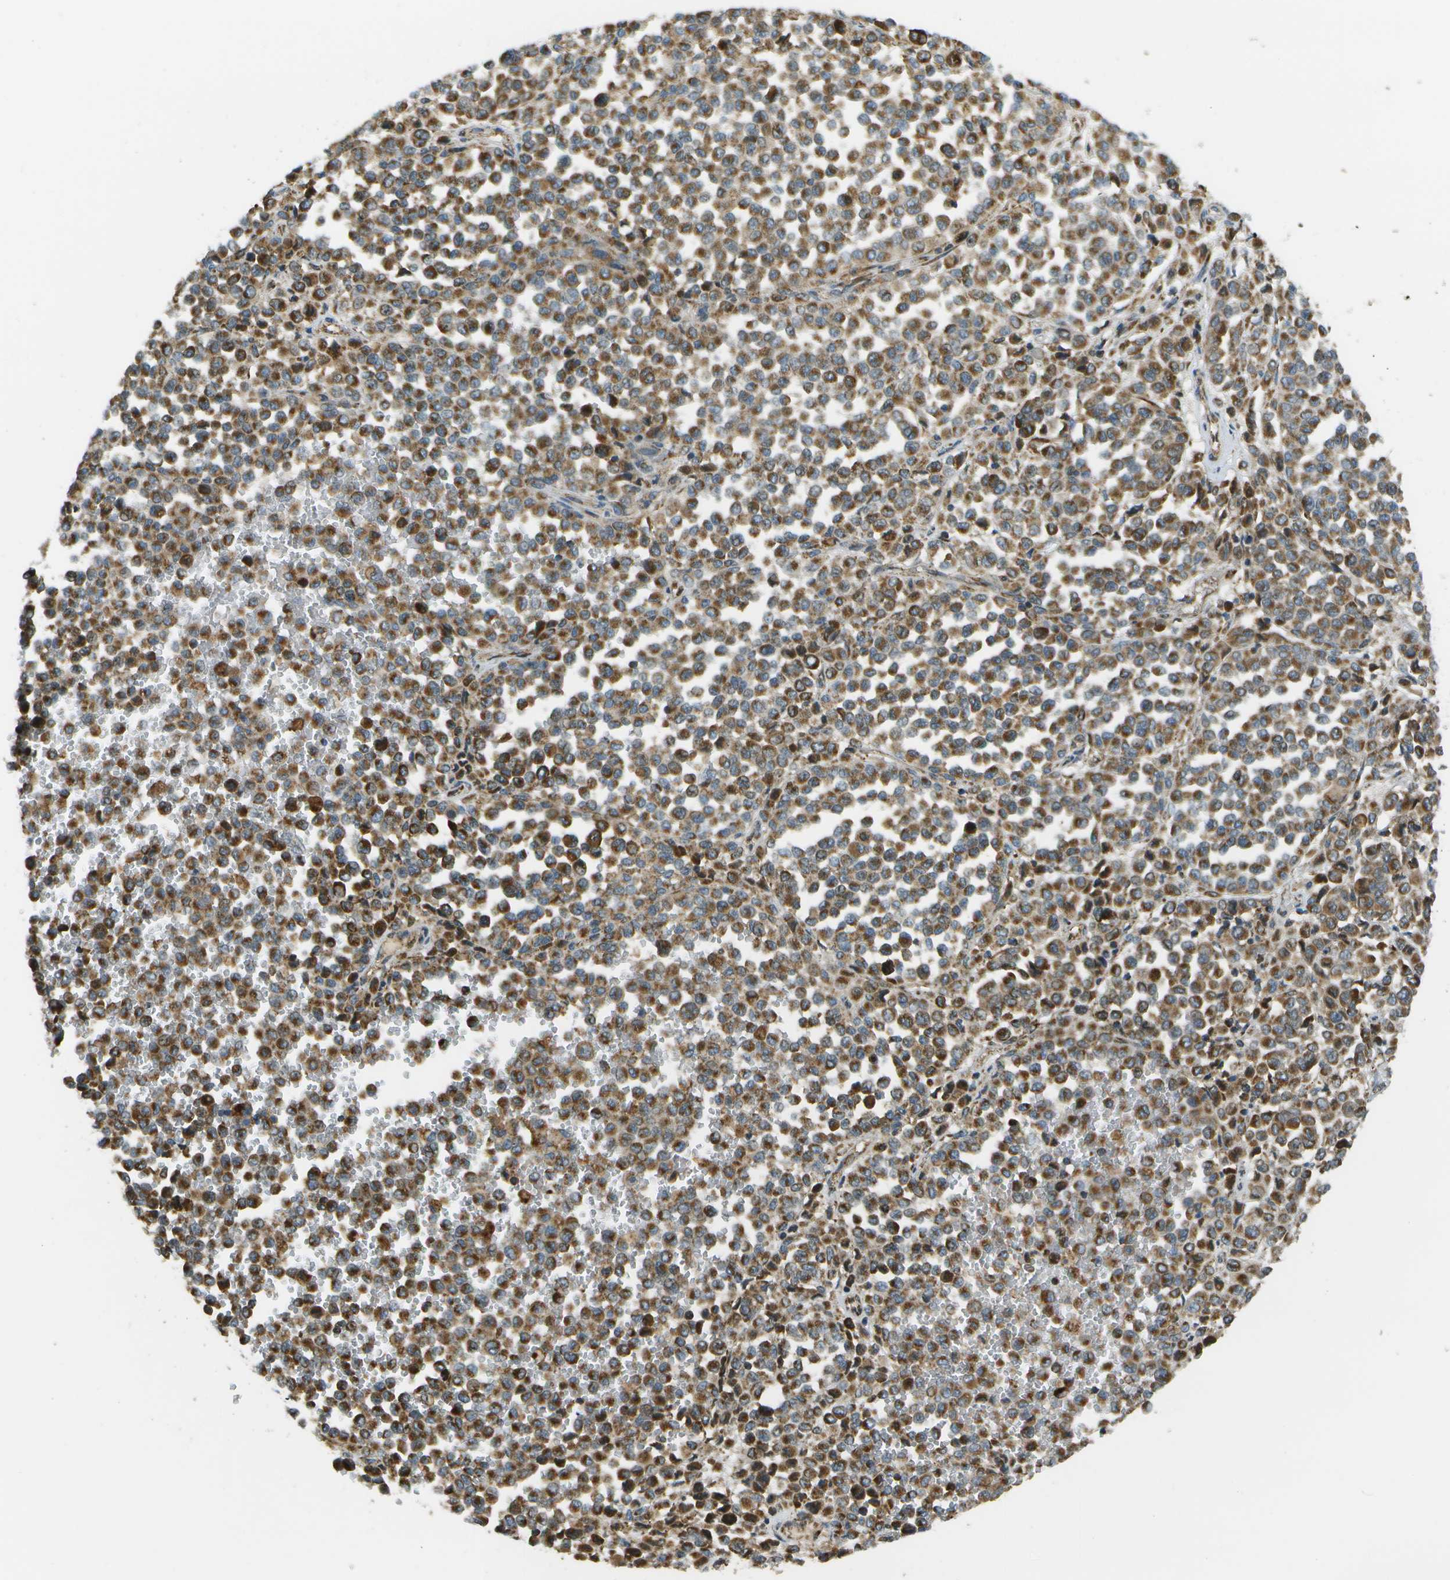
{"staining": {"intensity": "moderate", "quantity": ">75%", "location": "cytoplasmic/membranous"}, "tissue": "melanoma", "cell_type": "Tumor cells", "image_type": "cancer", "snomed": [{"axis": "morphology", "description": "Malignant melanoma, Metastatic site"}, {"axis": "topography", "description": "Pancreas"}], "caption": "A high-resolution micrograph shows immunohistochemistry staining of melanoma, which shows moderate cytoplasmic/membranous staining in approximately >75% of tumor cells.", "gene": "NRK", "patient": {"sex": "female", "age": 30}}